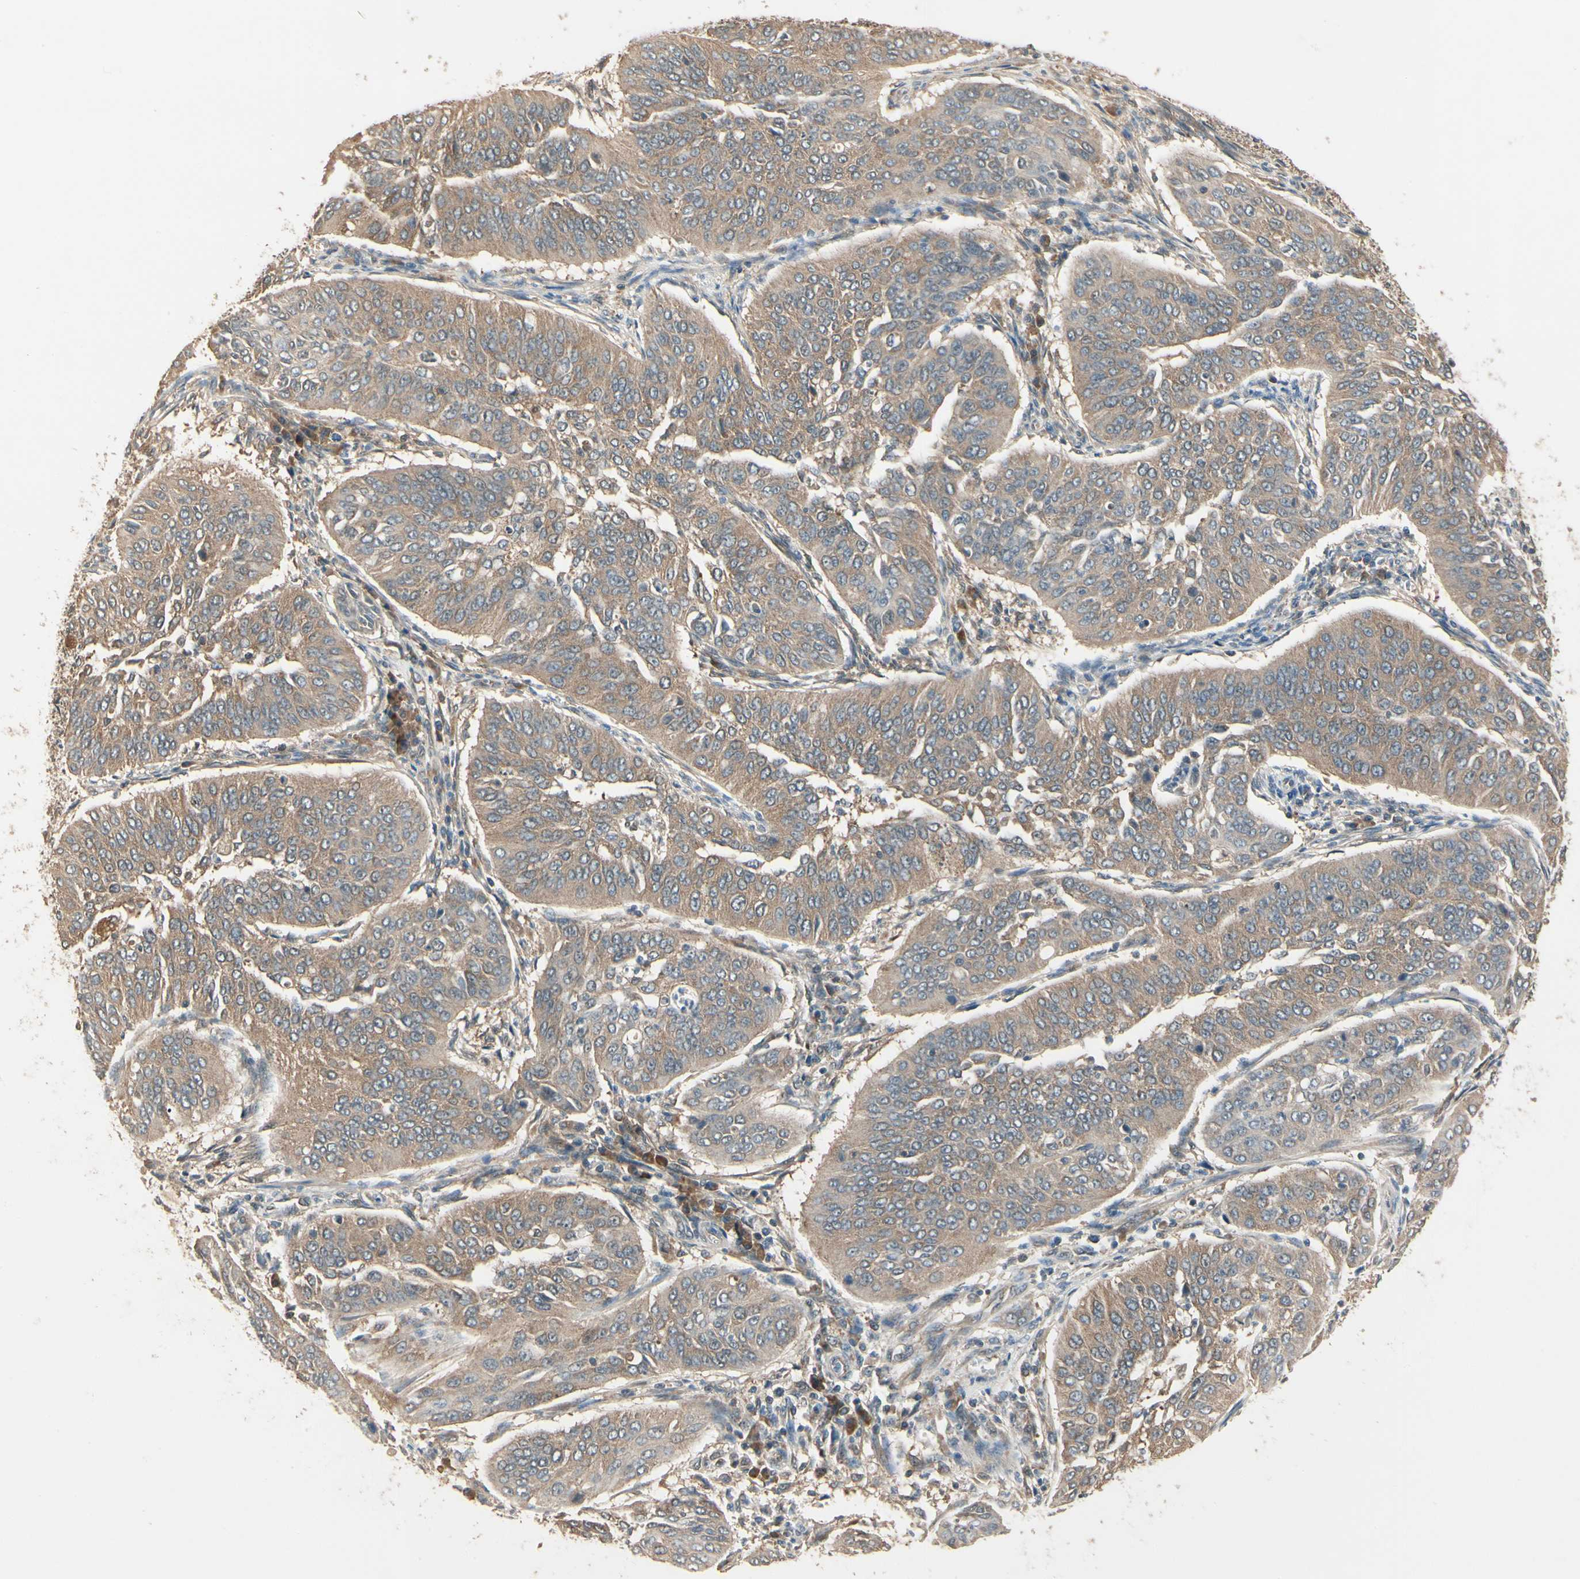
{"staining": {"intensity": "moderate", "quantity": ">75%", "location": "cytoplasmic/membranous"}, "tissue": "cervical cancer", "cell_type": "Tumor cells", "image_type": "cancer", "snomed": [{"axis": "morphology", "description": "Normal tissue, NOS"}, {"axis": "morphology", "description": "Squamous cell carcinoma, NOS"}, {"axis": "topography", "description": "Cervix"}], "caption": "Immunohistochemical staining of cervical cancer (squamous cell carcinoma) shows medium levels of moderate cytoplasmic/membranous staining in approximately >75% of tumor cells.", "gene": "CCT7", "patient": {"sex": "female", "age": 39}}